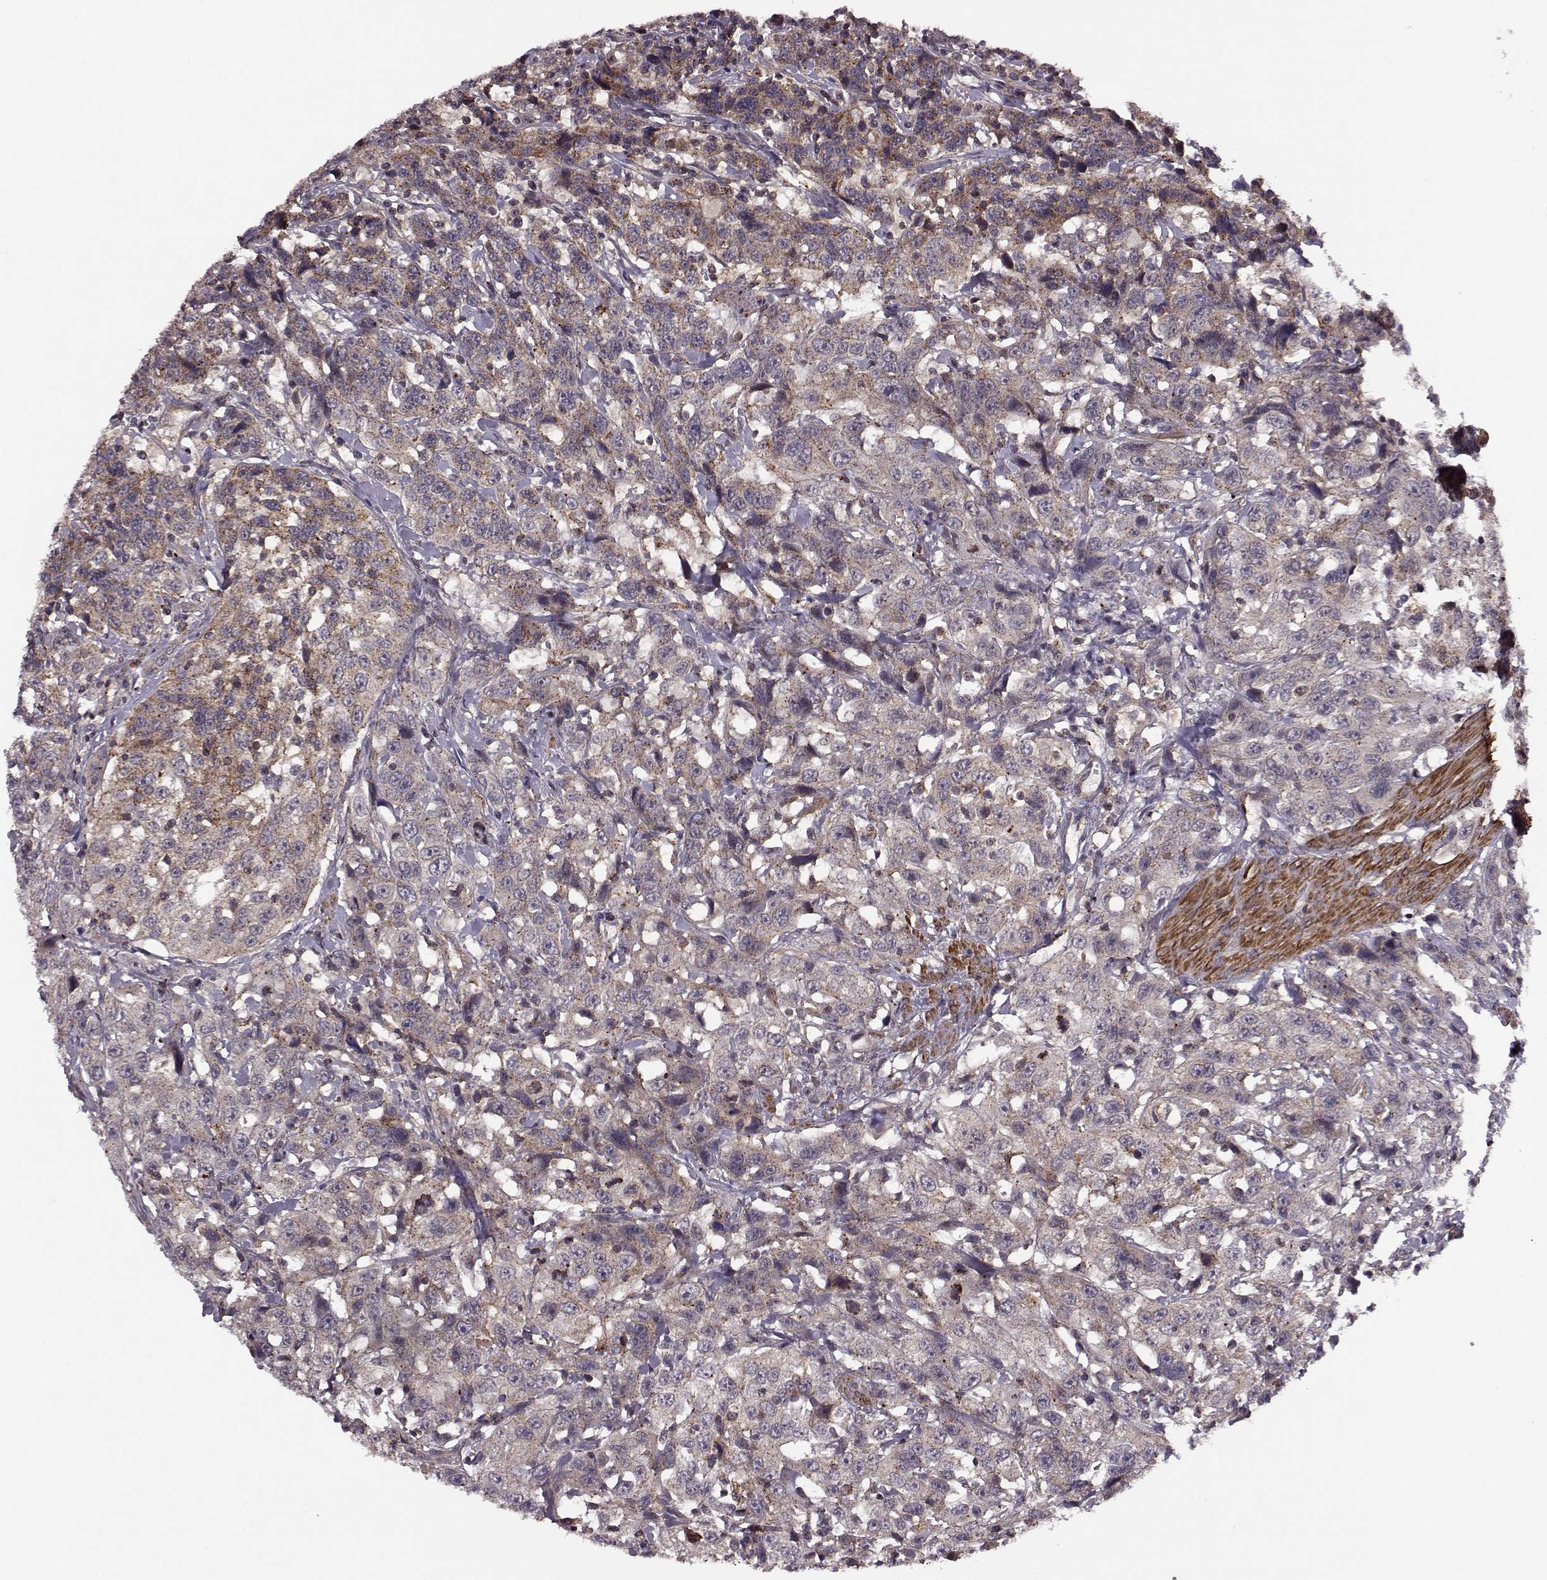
{"staining": {"intensity": "moderate", "quantity": ">75%", "location": "cytoplasmic/membranous"}, "tissue": "urothelial cancer", "cell_type": "Tumor cells", "image_type": "cancer", "snomed": [{"axis": "morphology", "description": "Urothelial carcinoma, NOS"}, {"axis": "morphology", "description": "Urothelial carcinoma, High grade"}, {"axis": "topography", "description": "Urinary bladder"}], "caption": "Protein staining of urothelial cancer tissue exhibits moderate cytoplasmic/membranous expression in approximately >75% of tumor cells. The staining was performed using DAB to visualize the protein expression in brown, while the nuclei were stained in blue with hematoxylin (Magnification: 20x).", "gene": "FNIP2", "patient": {"sex": "female", "age": 73}}